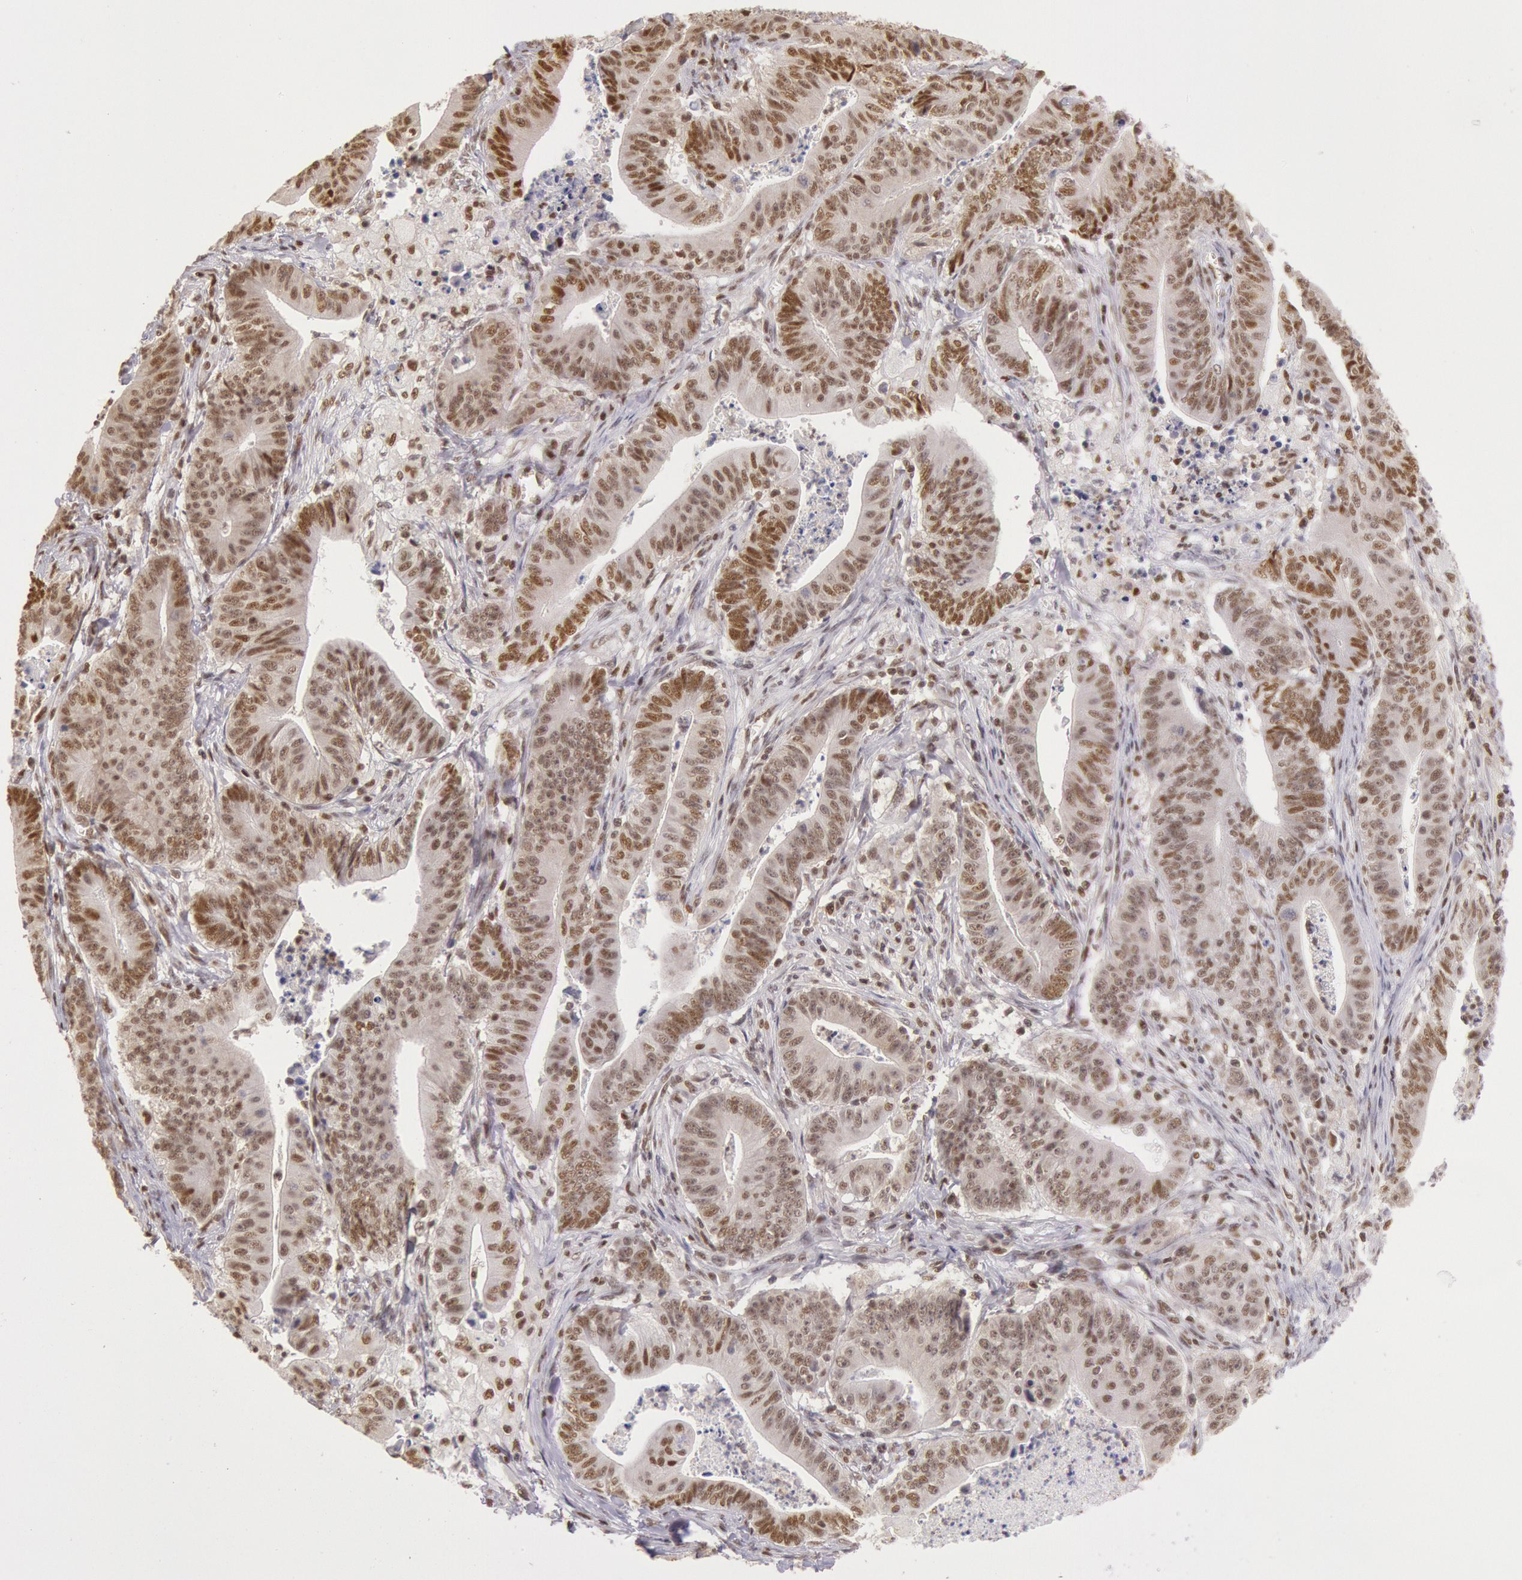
{"staining": {"intensity": "moderate", "quantity": ">75%", "location": "nuclear"}, "tissue": "stomach cancer", "cell_type": "Tumor cells", "image_type": "cancer", "snomed": [{"axis": "morphology", "description": "Adenocarcinoma, NOS"}, {"axis": "topography", "description": "Stomach, lower"}], "caption": "The immunohistochemical stain labels moderate nuclear staining in tumor cells of adenocarcinoma (stomach) tissue.", "gene": "ESS2", "patient": {"sex": "female", "age": 86}}